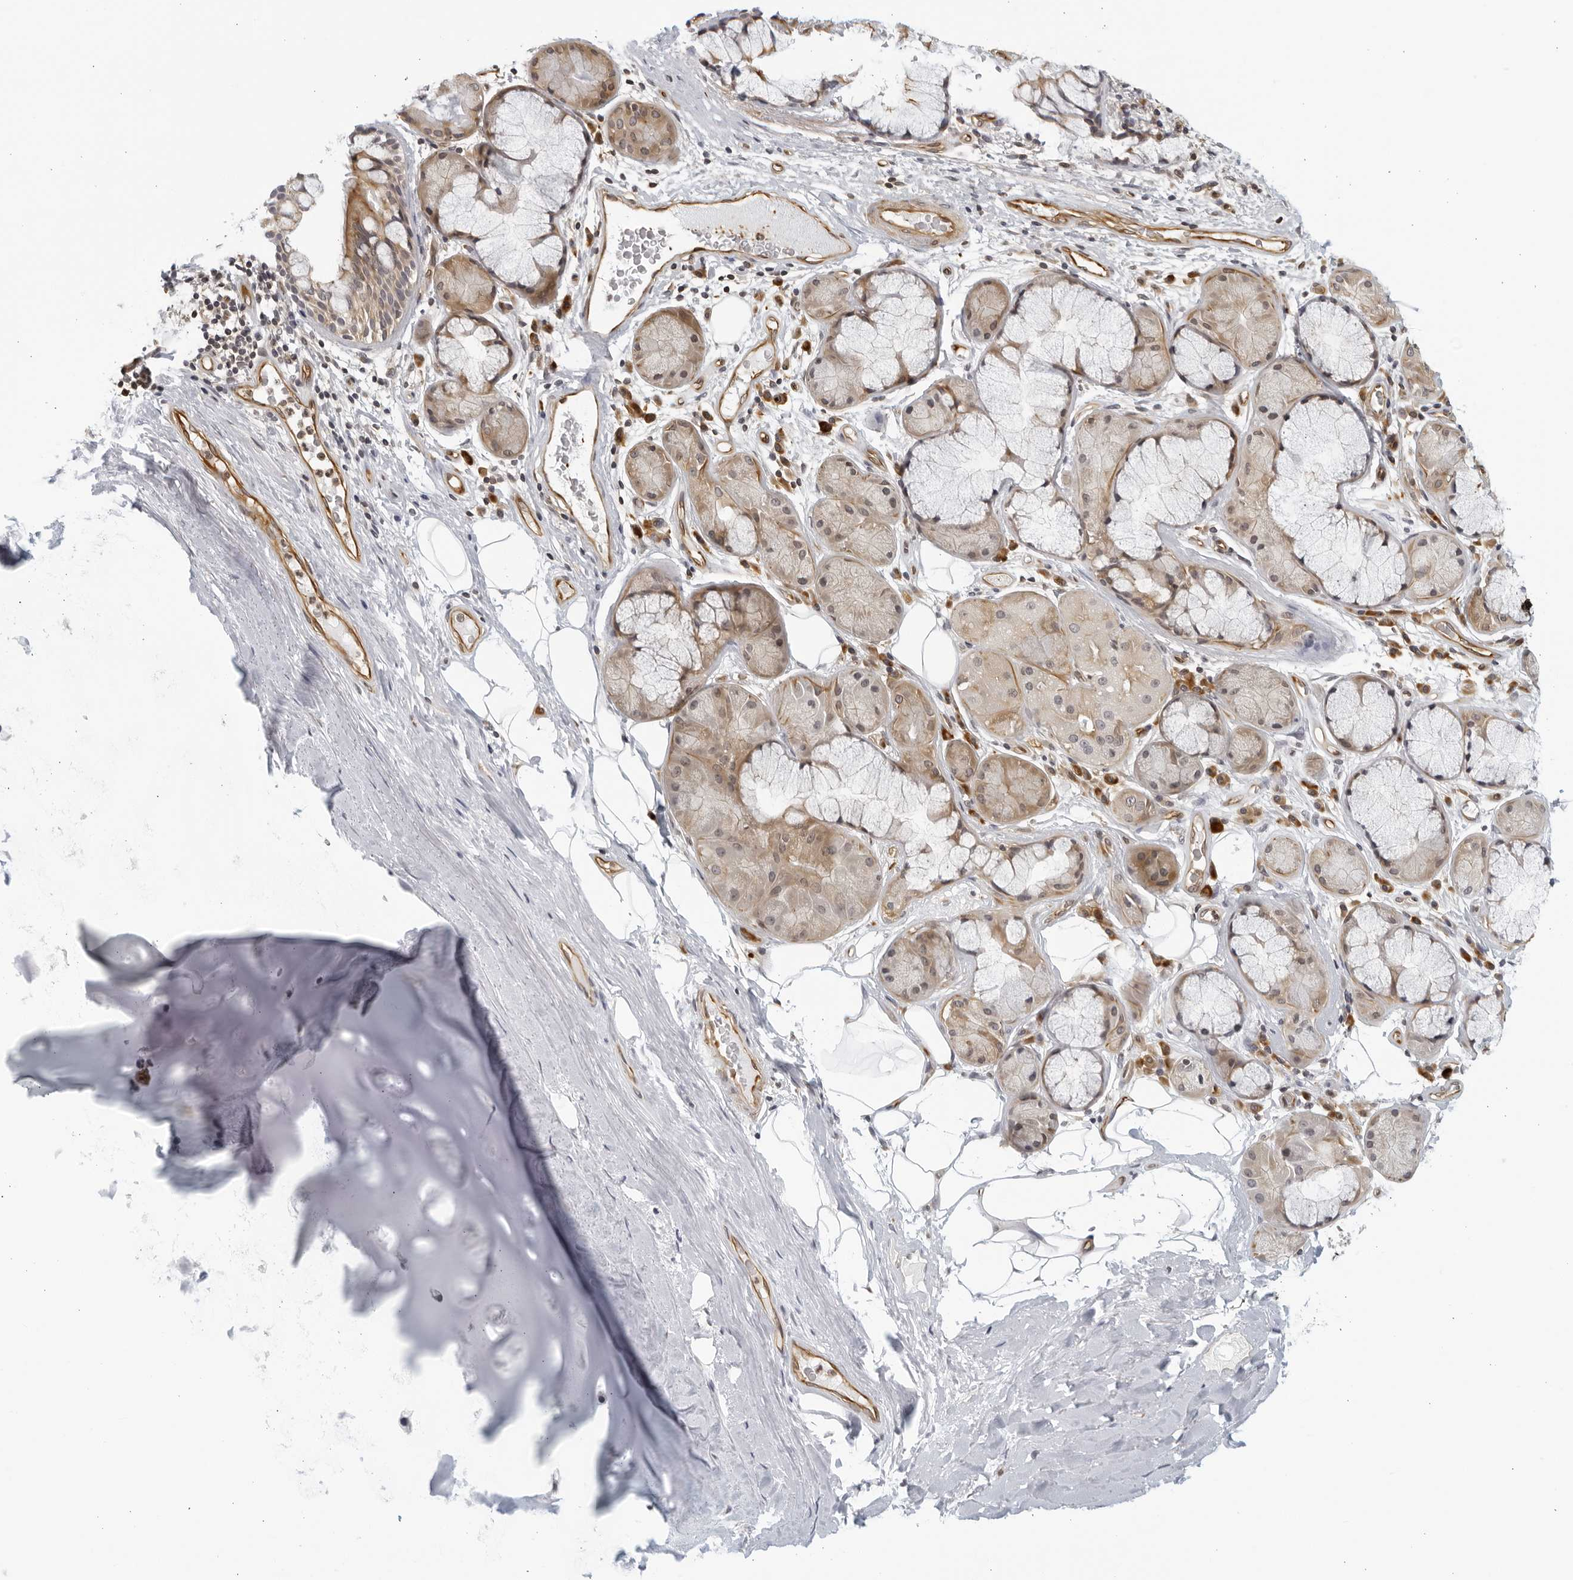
{"staining": {"intensity": "negative", "quantity": "none", "location": "none"}, "tissue": "adipose tissue", "cell_type": "Adipocytes", "image_type": "normal", "snomed": [{"axis": "morphology", "description": "Normal tissue, NOS"}, {"axis": "topography", "description": "Bronchus"}], "caption": "A high-resolution image shows immunohistochemistry (IHC) staining of normal adipose tissue, which shows no significant positivity in adipocytes. (Stains: DAB (3,3'-diaminobenzidine) immunohistochemistry with hematoxylin counter stain, Microscopy: brightfield microscopy at high magnification).", "gene": "SERTAD4", "patient": {"sex": "male", "age": 66}}